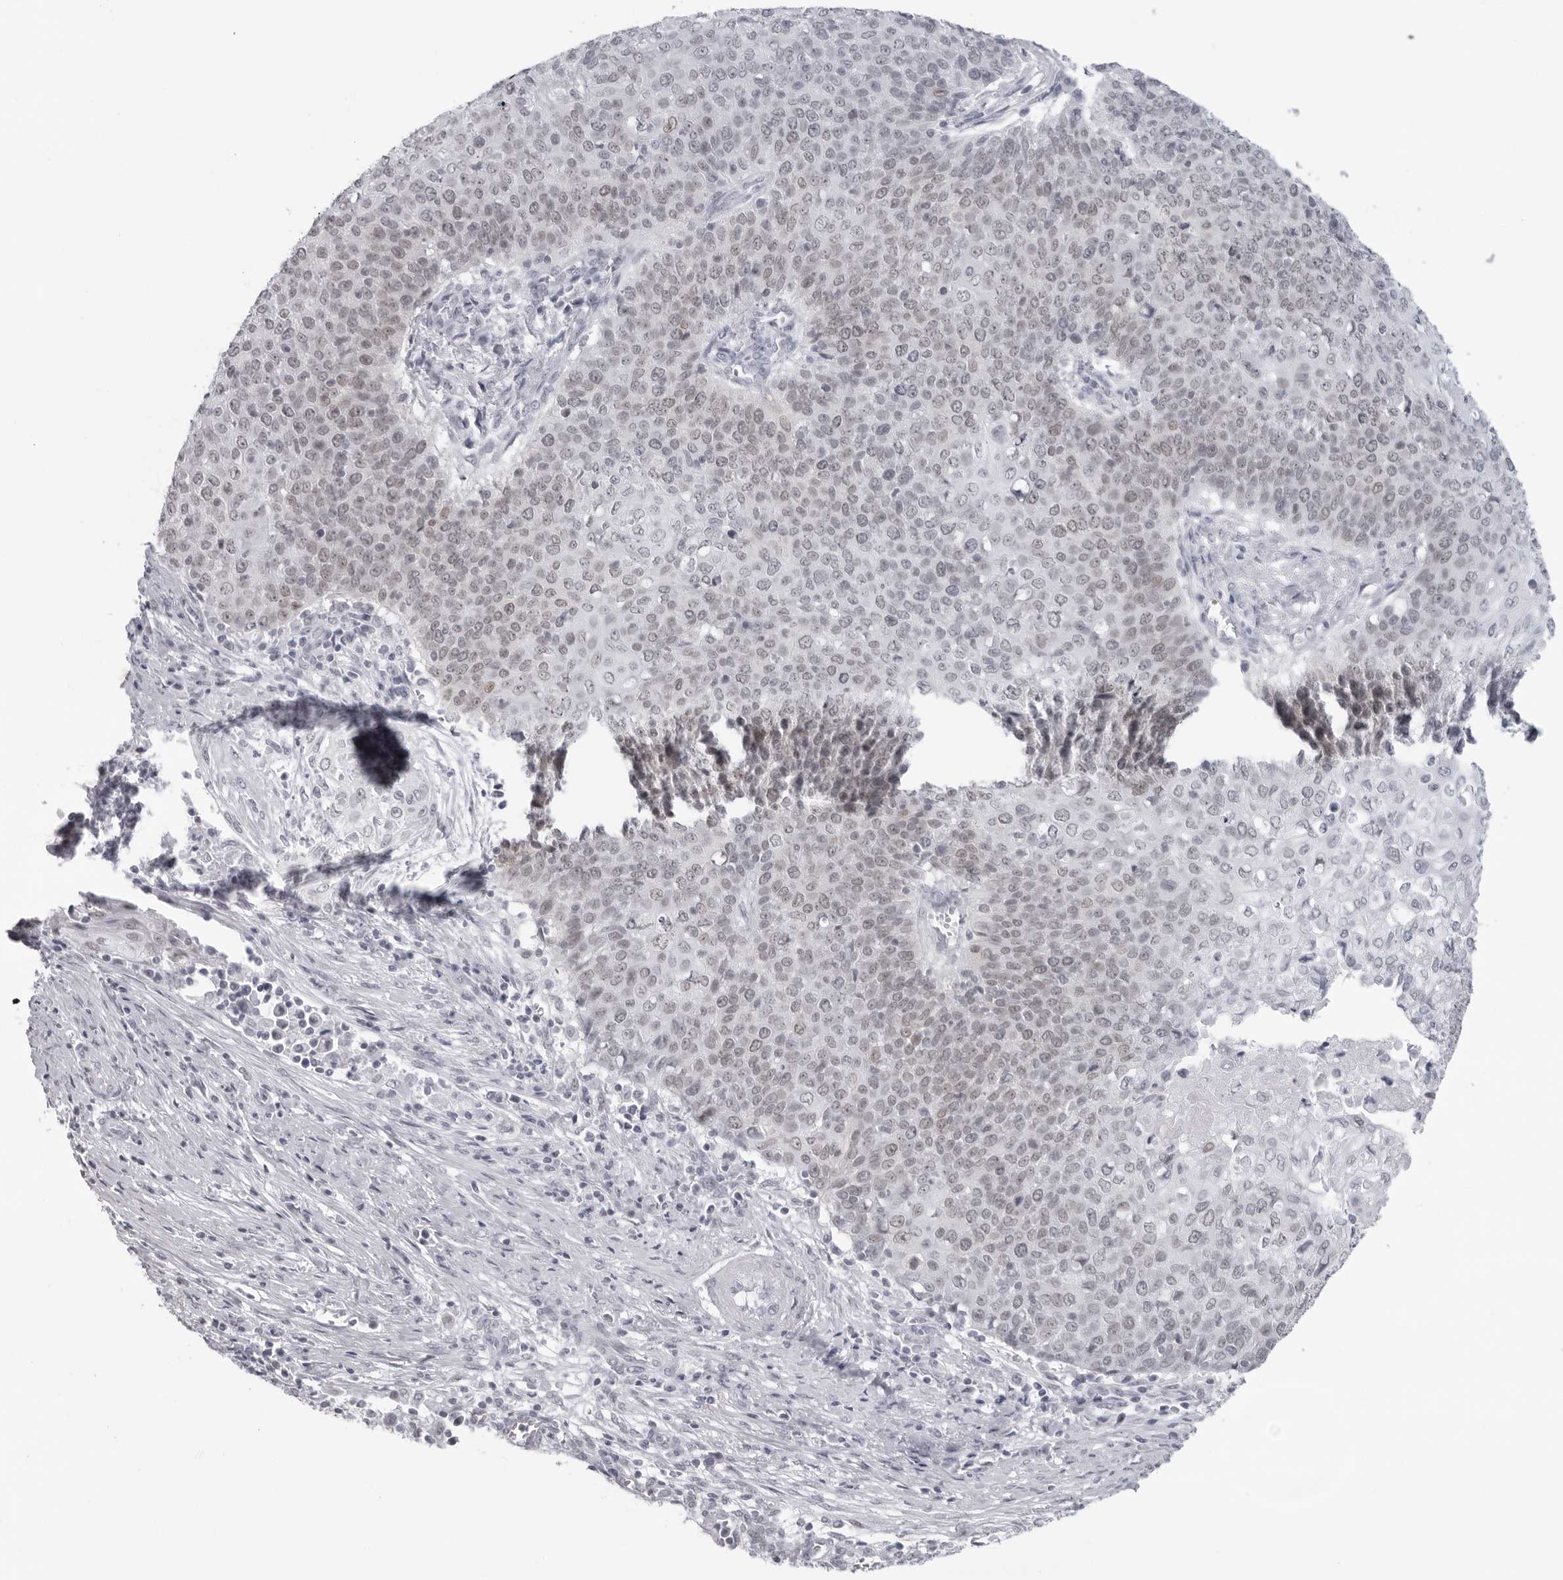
{"staining": {"intensity": "weak", "quantity": ">75%", "location": "nuclear"}, "tissue": "cervical cancer", "cell_type": "Tumor cells", "image_type": "cancer", "snomed": [{"axis": "morphology", "description": "Squamous cell carcinoma, NOS"}, {"axis": "topography", "description": "Cervix"}], "caption": "Cervical cancer (squamous cell carcinoma) stained with IHC shows weak nuclear positivity in approximately >75% of tumor cells.", "gene": "ESPN", "patient": {"sex": "female", "age": 39}}